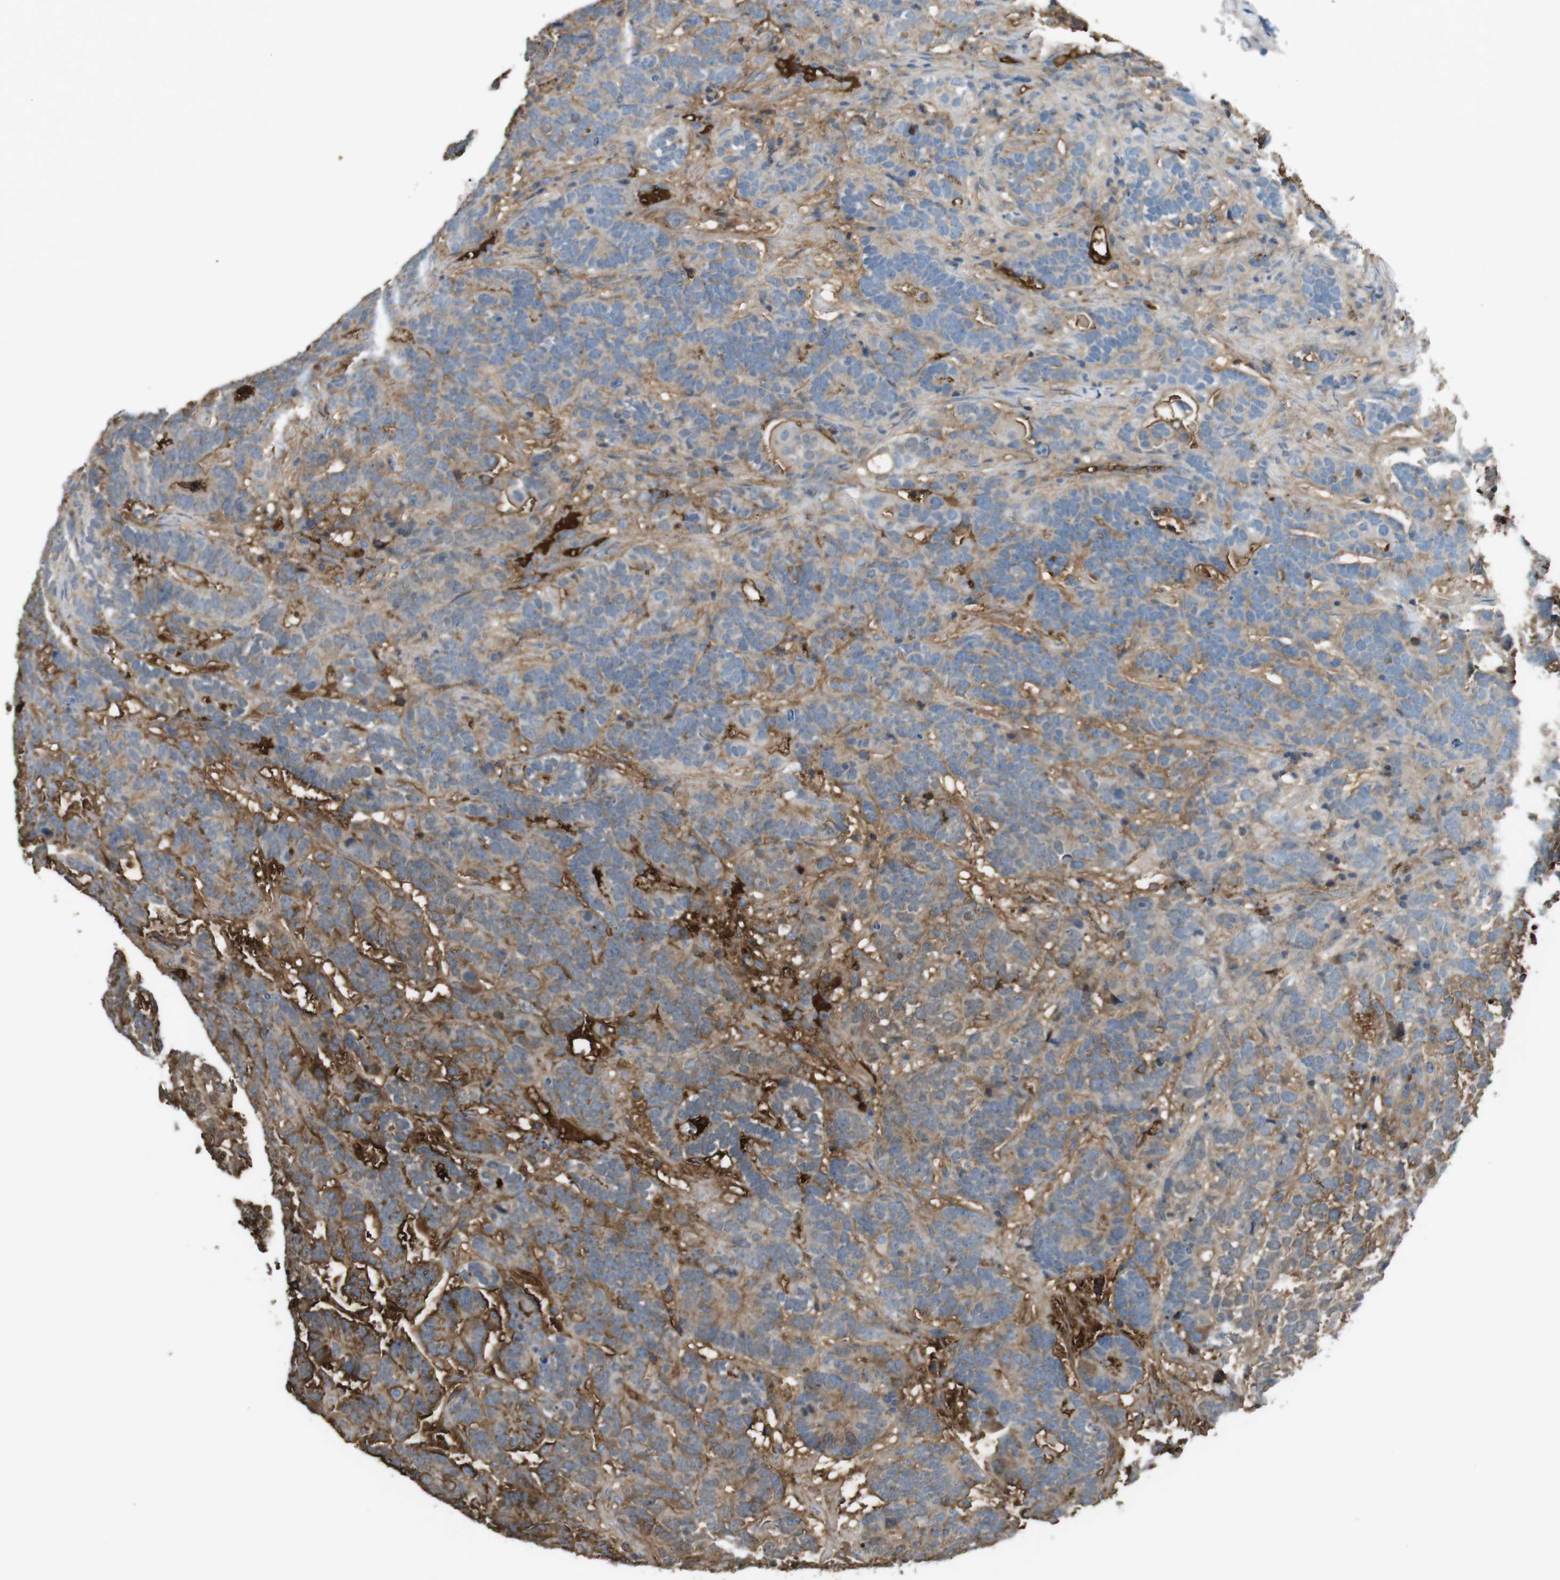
{"staining": {"intensity": "moderate", "quantity": "25%-75%", "location": "cytoplasmic/membranous"}, "tissue": "testis cancer", "cell_type": "Tumor cells", "image_type": "cancer", "snomed": [{"axis": "morphology", "description": "Carcinoma, Embryonal, NOS"}, {"axis": "topography", "description": "Testis"}], "caption": "Immunohistochemistry (IHC) micrograph of embryonal carcinoma (testis) stained for a protein (brown), which demonstrates medium levels of moderate cytoplasmic/membranous expression in approximately 25%-75% of tumor cells.", "gene": "LTBP4", "patient": {"sex": "male", "age": 26}}